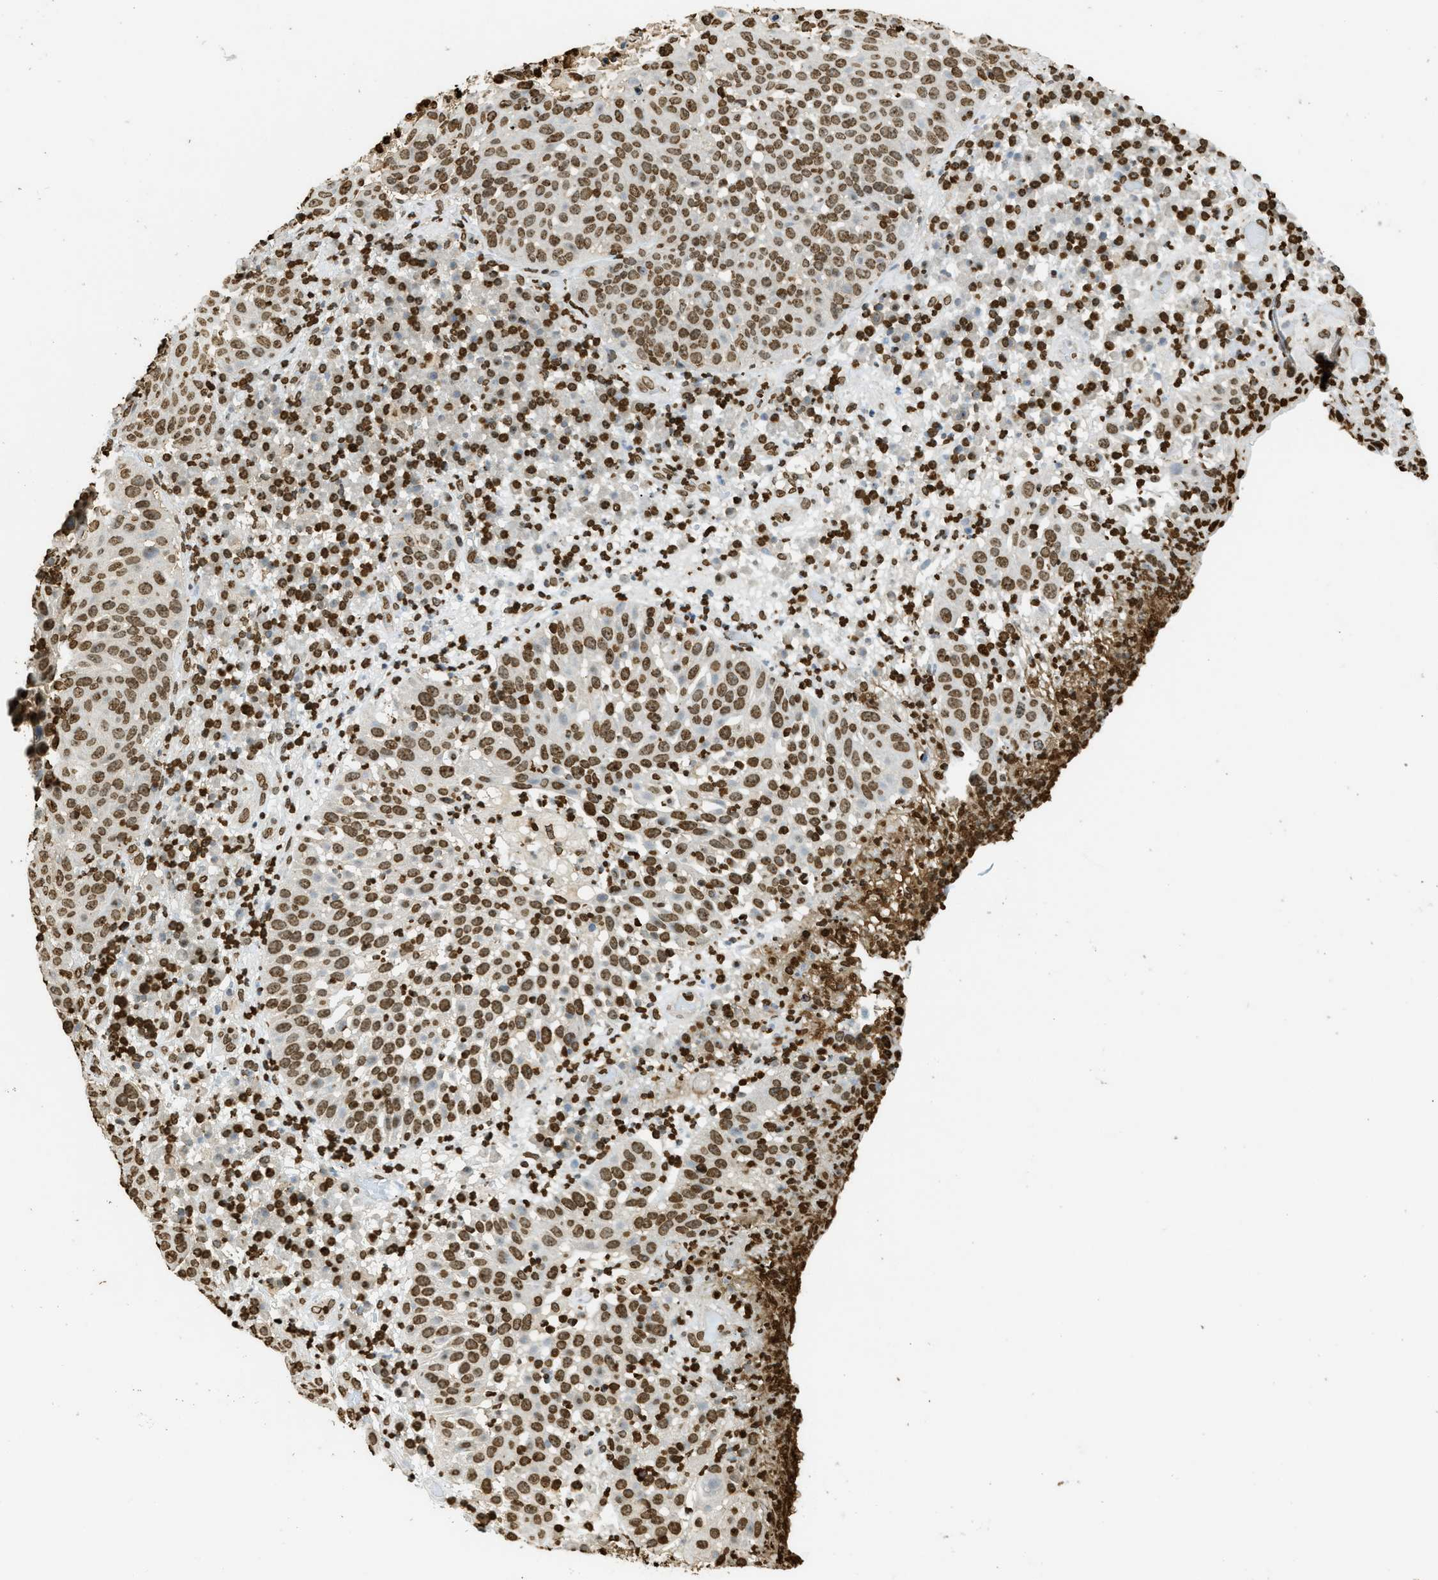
{"staining": {"intensity": "moderate", "quantity": ">75%", "location": "nuclear"}, "tissue": "skin cancer", "cell_type": "Tumor cells", "image_type": "cancer", "snomed": [{"axis": "morphology", "description": "Squamous cell carcinoma in situ, NOS"}, {"axis": "morphology", "description": "Squamous cell carcinoma, NOS"}, {"axis": "topography", "description": "Skin"}], "caption": "Immunohistochemistry (IHC) histopathology image of neoplastic tissue: human skin squamous cell carcinoma stained using IHC displays medium levels of moderate protein expression localized specifically in the nuclear of tumor cells, appearing as a nuclear brown color.", "gene": "NR5A2", "patient": {"sex": "male", "age": 93}}